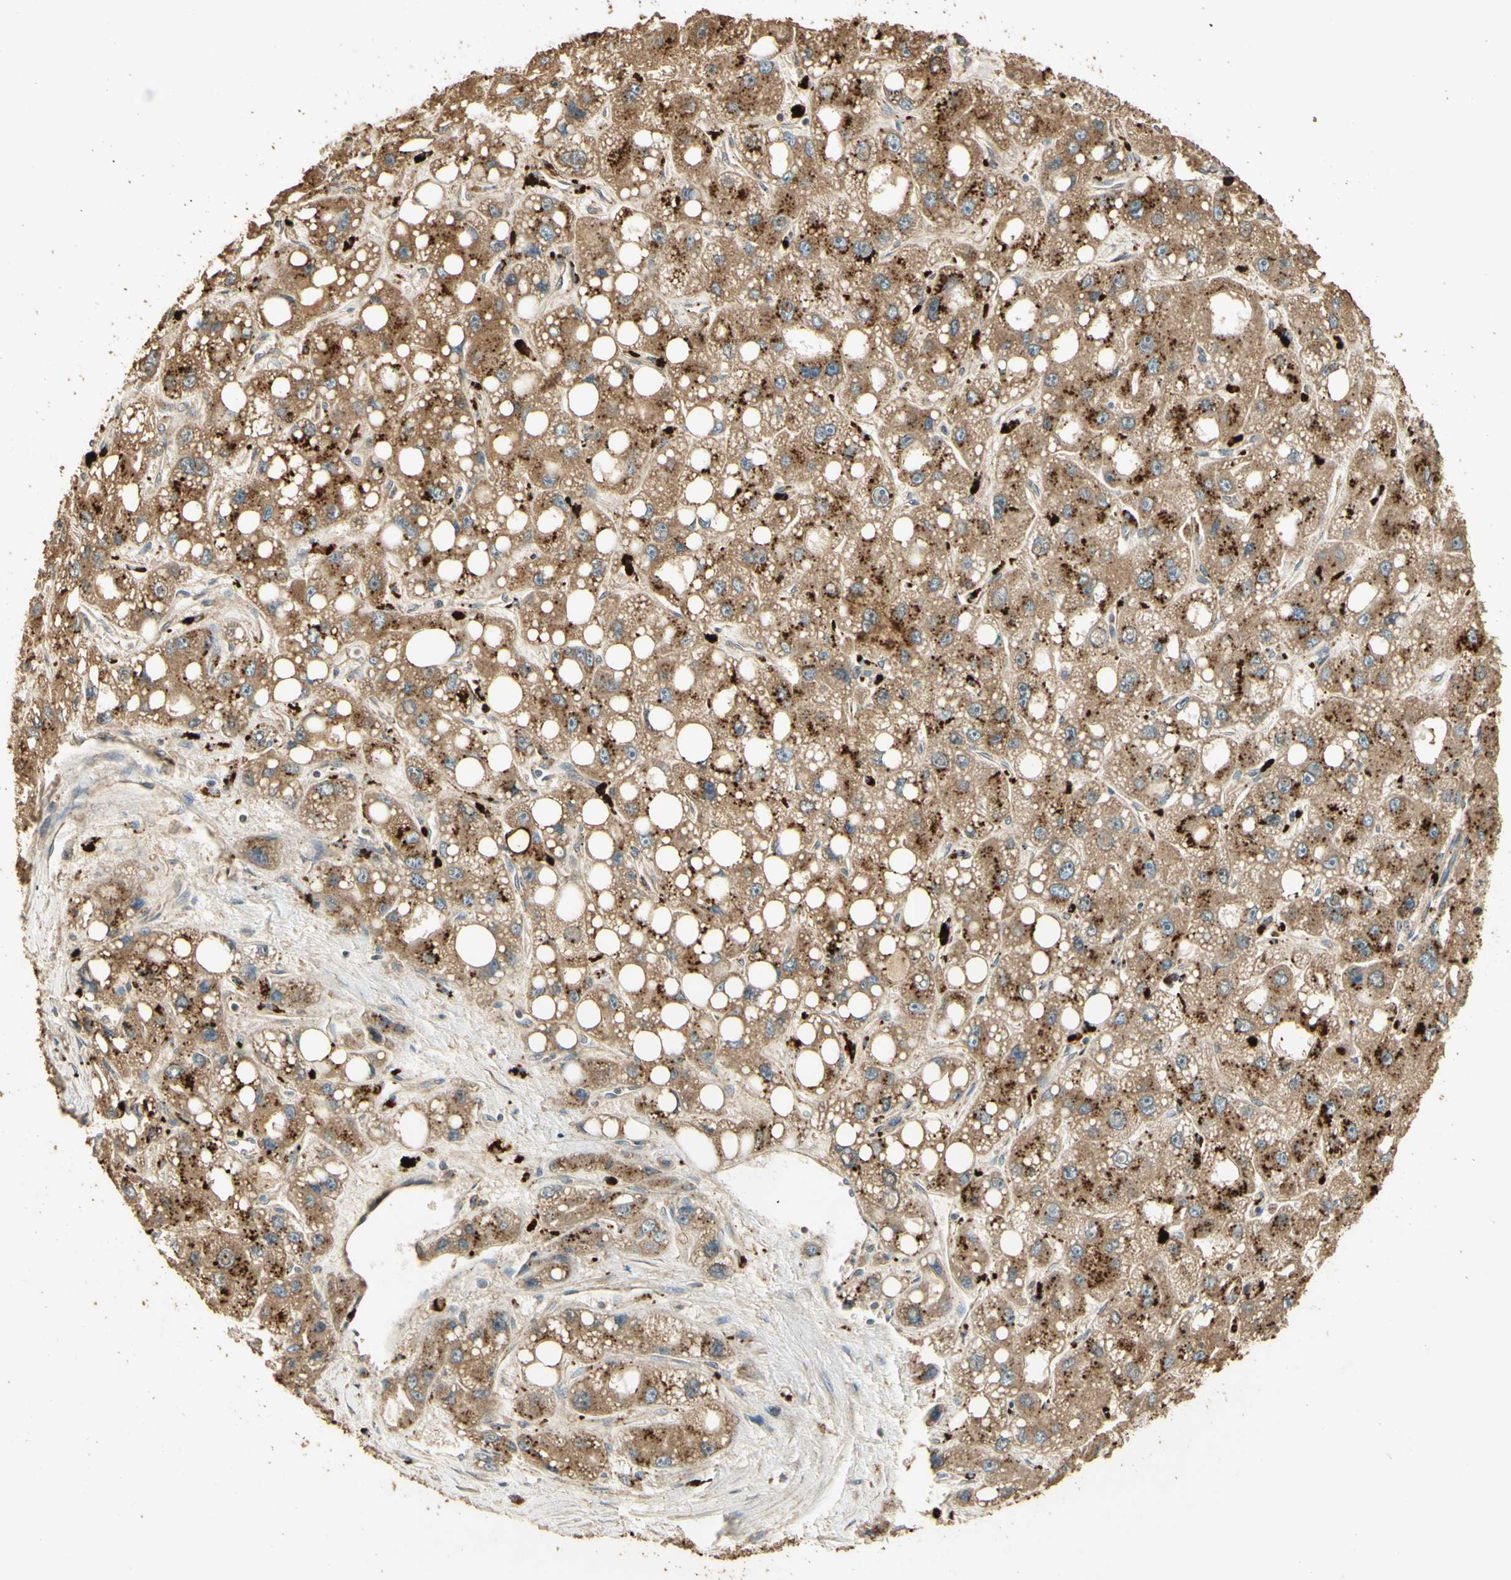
{"staining": {"intensity": "strong", "quantity": "25%-75%", "location": "cytoplasmic/membranous"}, "tissue": "liver cancer", "cell_type": "Tumor cells", "image_type": "cancer", "snomed": [{"axis": "morphology", "description": "Carcinoma, Hepatocellular, NOS"}, {"axis": "topography", "description": "Liver"}], "caption": "This is a photomicrograph of immunohistochemistry (IHC) staining of hepatocellular carcinoma (liver), which shows strong expression in the cytoplasmic/membranous of tumor cells.", "gene": "ARHGEF17", "patient": {"sex": "male", "age": 55}}